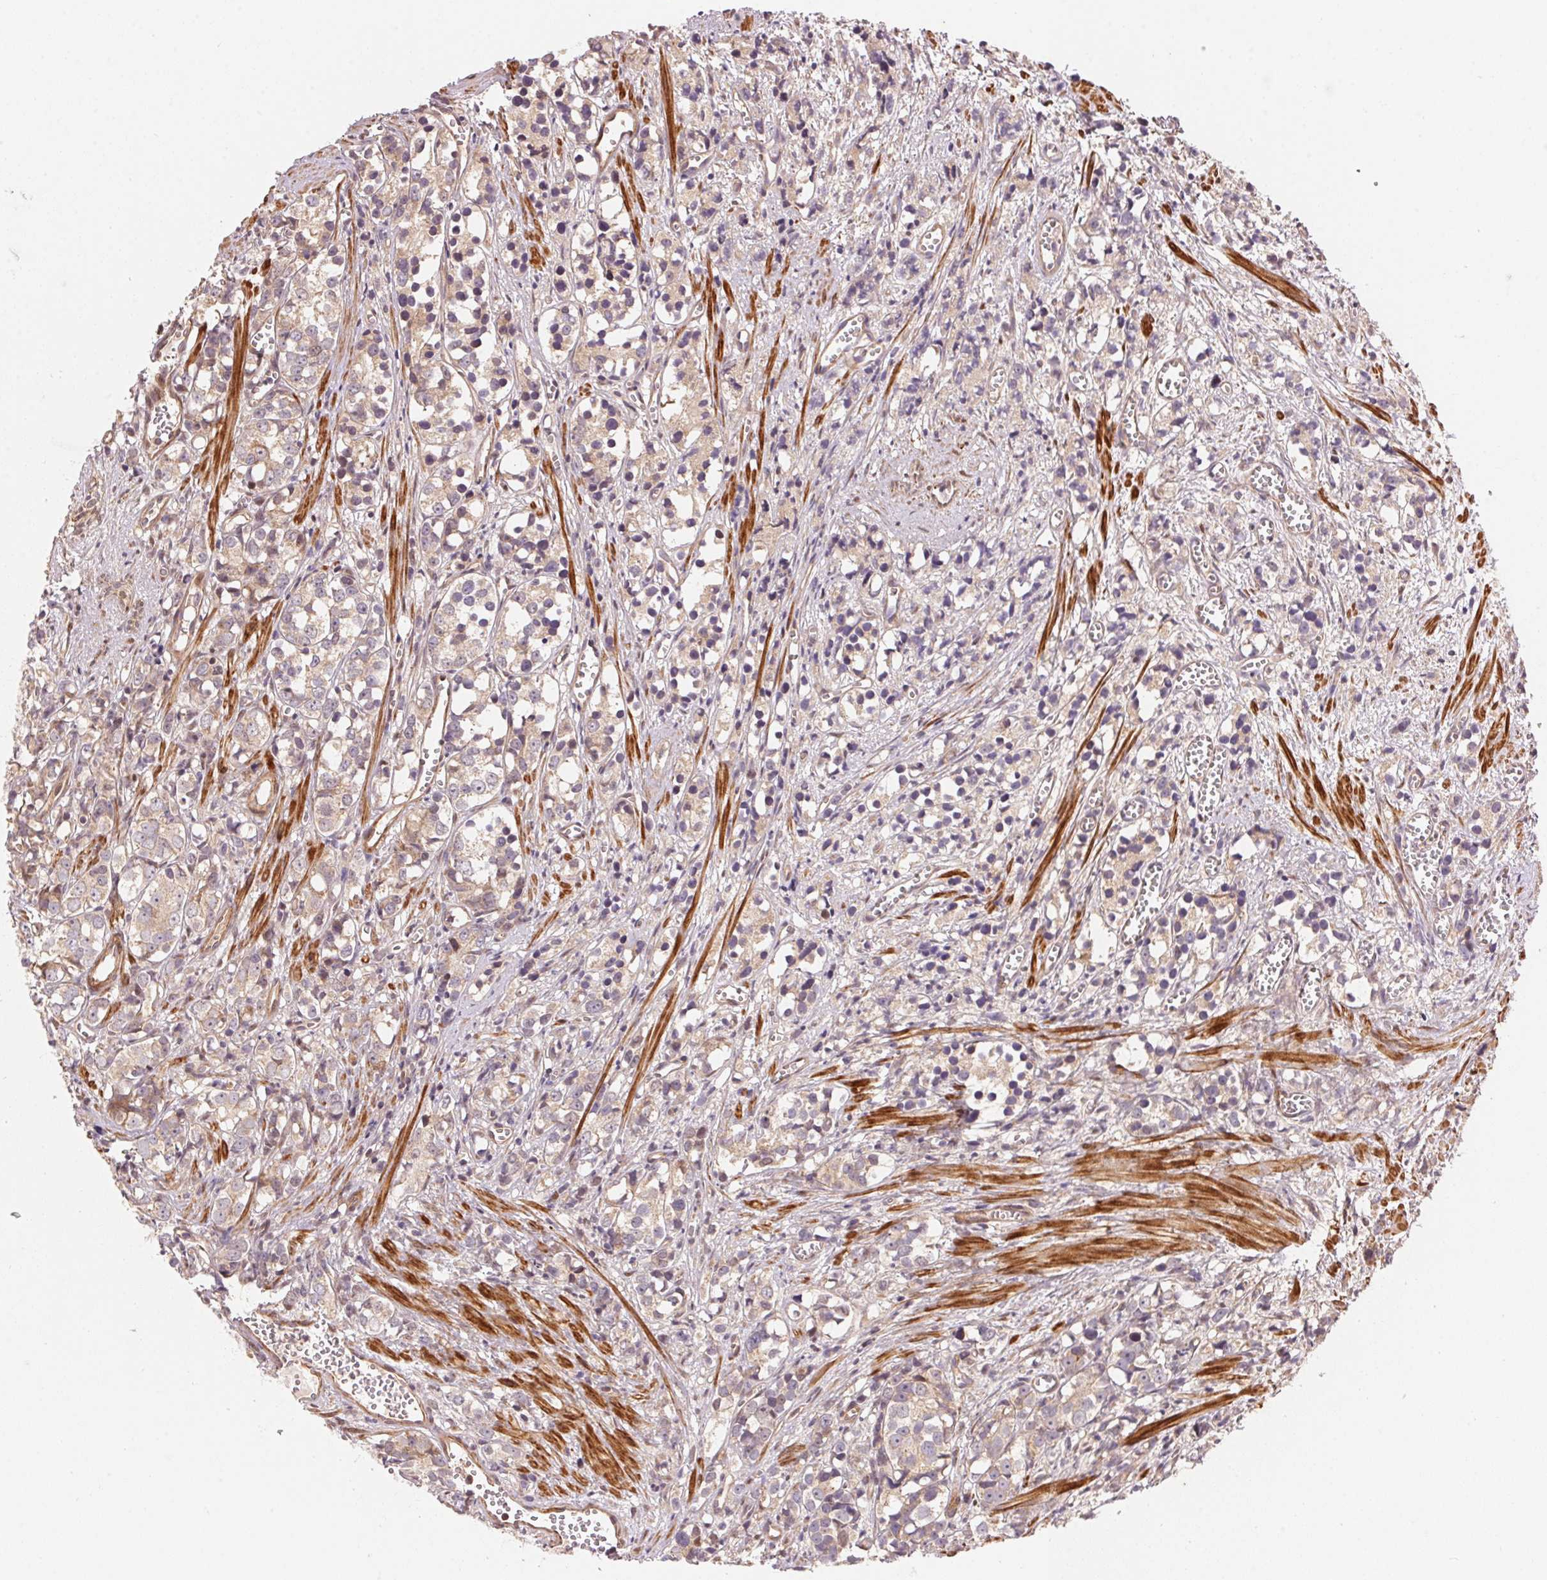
{"staining": {"intensity": "weak", "quantity": "<25%", "location": "cytoplasmic/membranous"}, "tissue": "prostate cancer", "cell_type": "Tumor cells", "image_type": "cancer", "snomed": [{"axis": "morphology", "description": "Adenocarcinoma, High grade"}, {"axis": "topography", "description": "Prostate"}], "caption": "Image shows no protein positivity in tumor cells of high-grade adenocarcinoma (prostate) tissue.", "gene": "TNIP2", "patient": {"sex": "male", "age": 77}}